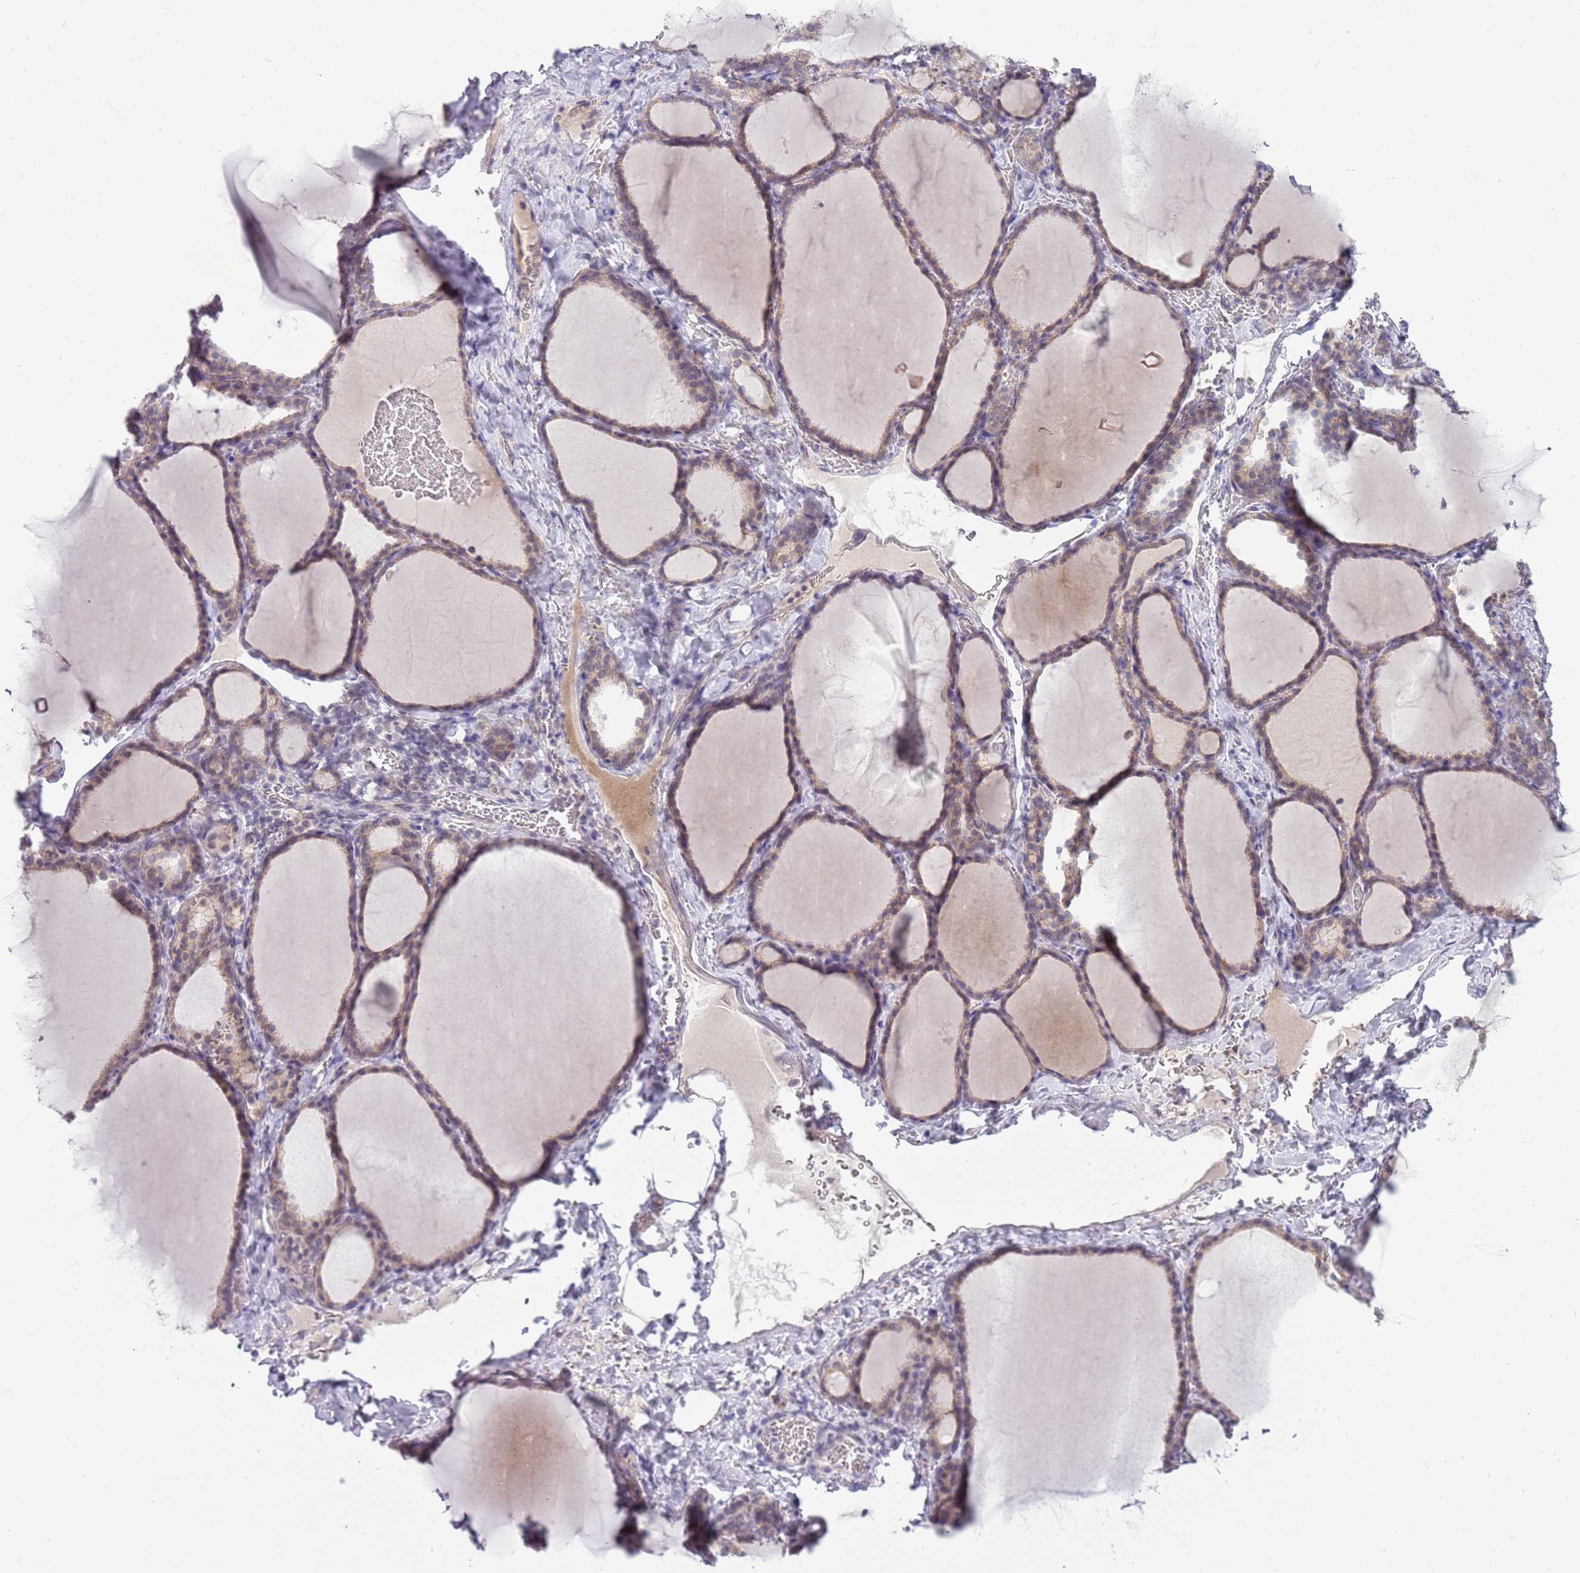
{"staining": {"intensity": "weak", "quantity": ">75%", "location": "cytoplasmic/membranous,nuclear"}, "tissue": "thyroid gland", "cell_type": "Glandular cells", "image_type": "normal", "snomed": [{"axis": "morphology", "description": "Normal tissue, NOS"}, {"axis": "topography", "description": "Thyroid gland"}], "caption": "A micrograph showing weak cytoplasmic/membranous,nuclear positivity in approximately >75% of glandular cells in unremarkable thyroid gland, as visualized by brown immunohistochemical staining.", "gene": "TM2D1", "patient": {"sex": "female", "age": 39}}